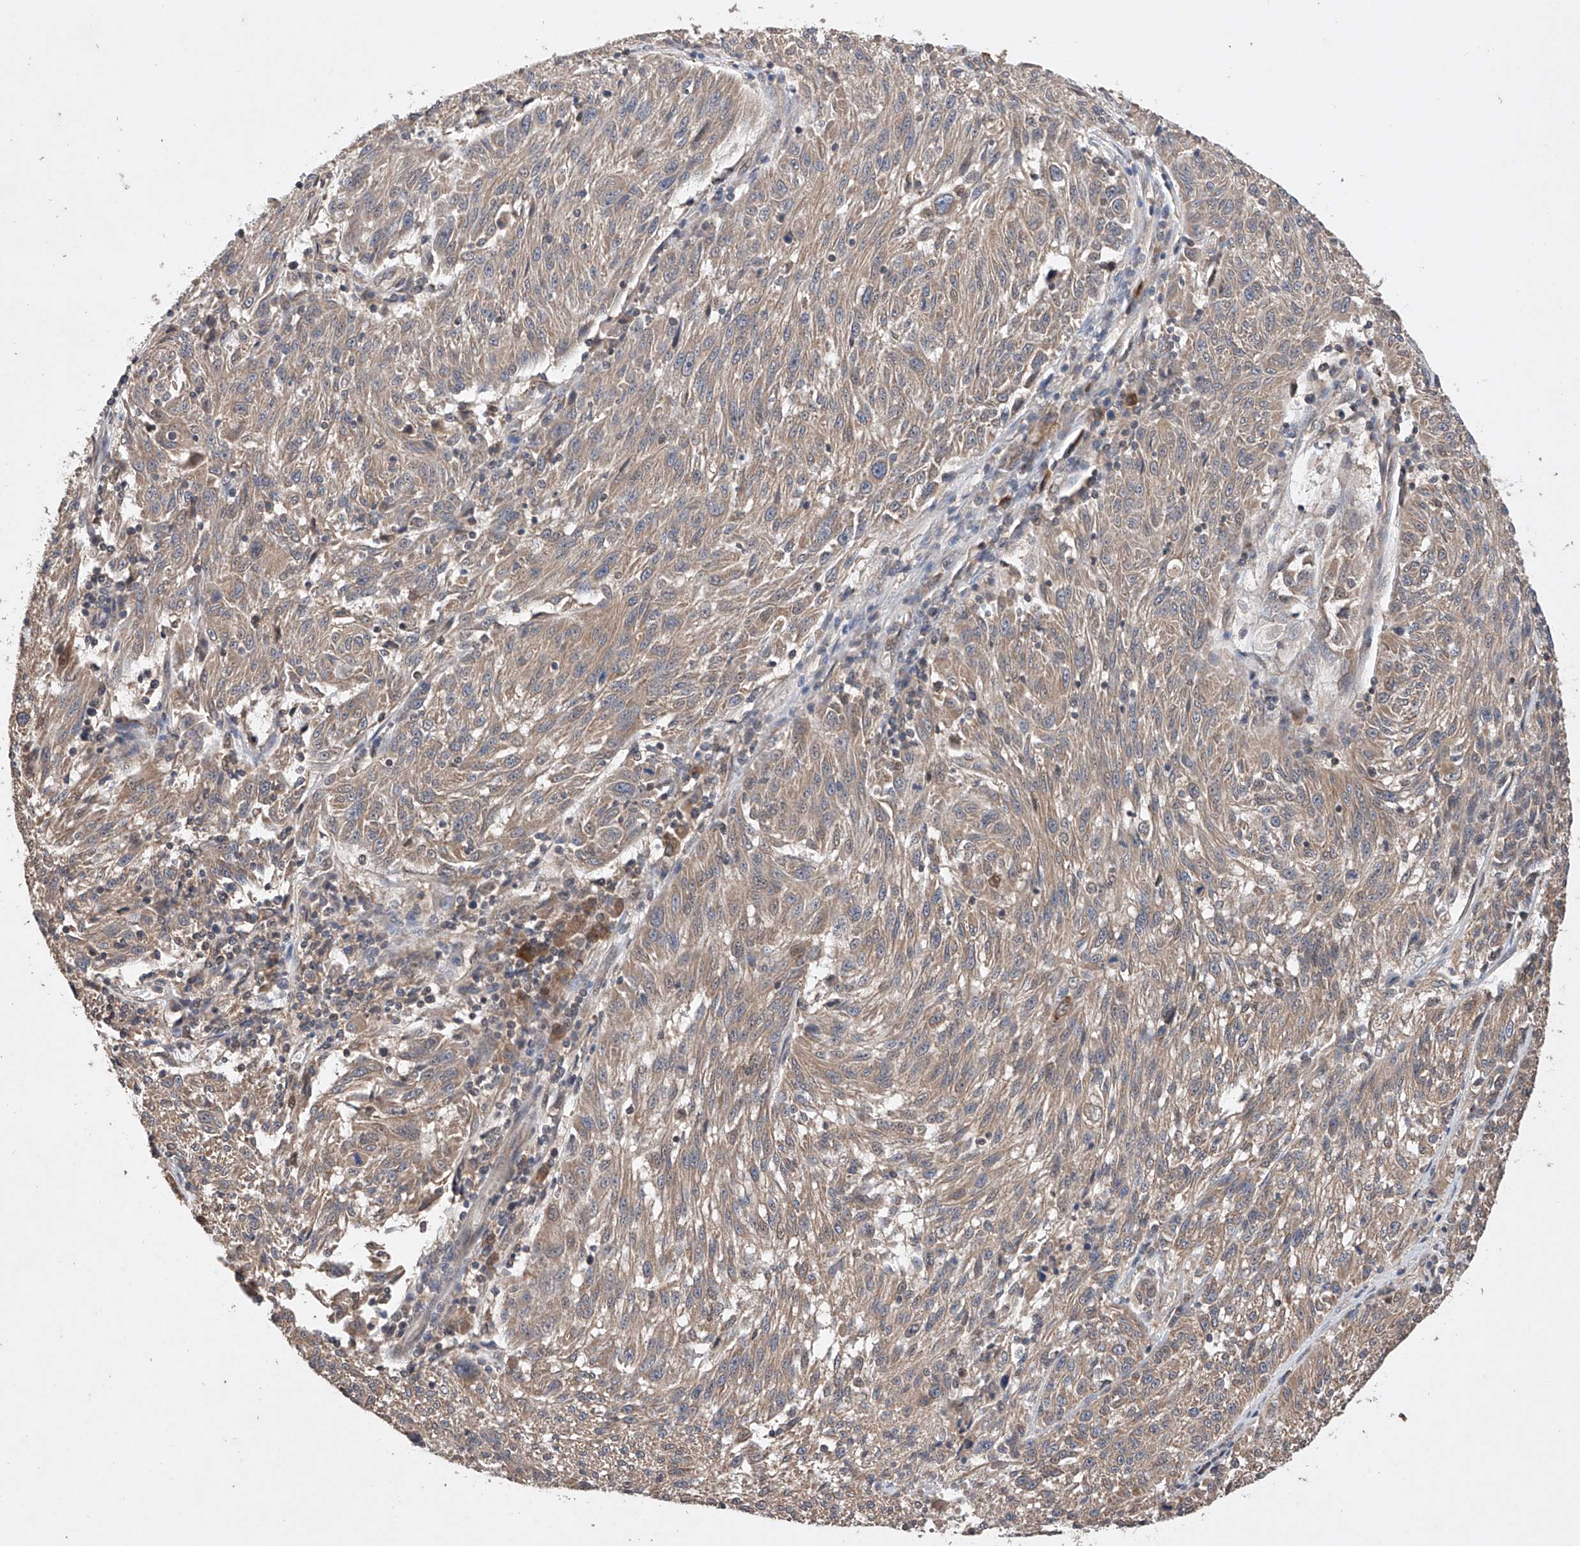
{"staining": {"intensity": "weak", "quantity": ">75%", "location": "cytoplasmic/membranous"}, "tissue": "melanoma", "cell_type": "Tumor cells", "image_type": "cancer", "snomed": [{"axis": "morphology", "description": "Malignant melanoma, NOS"}, {"axis": "topography", "description": "Skin"}], "caption": "Brown immunohistochemical staining in human malignant melanoma displays weak cytoplasmic/membranous positivity in about >75% of tumor cells.", "gene": "LURAP1", "patient": {"sex": "male", "age": 53}}